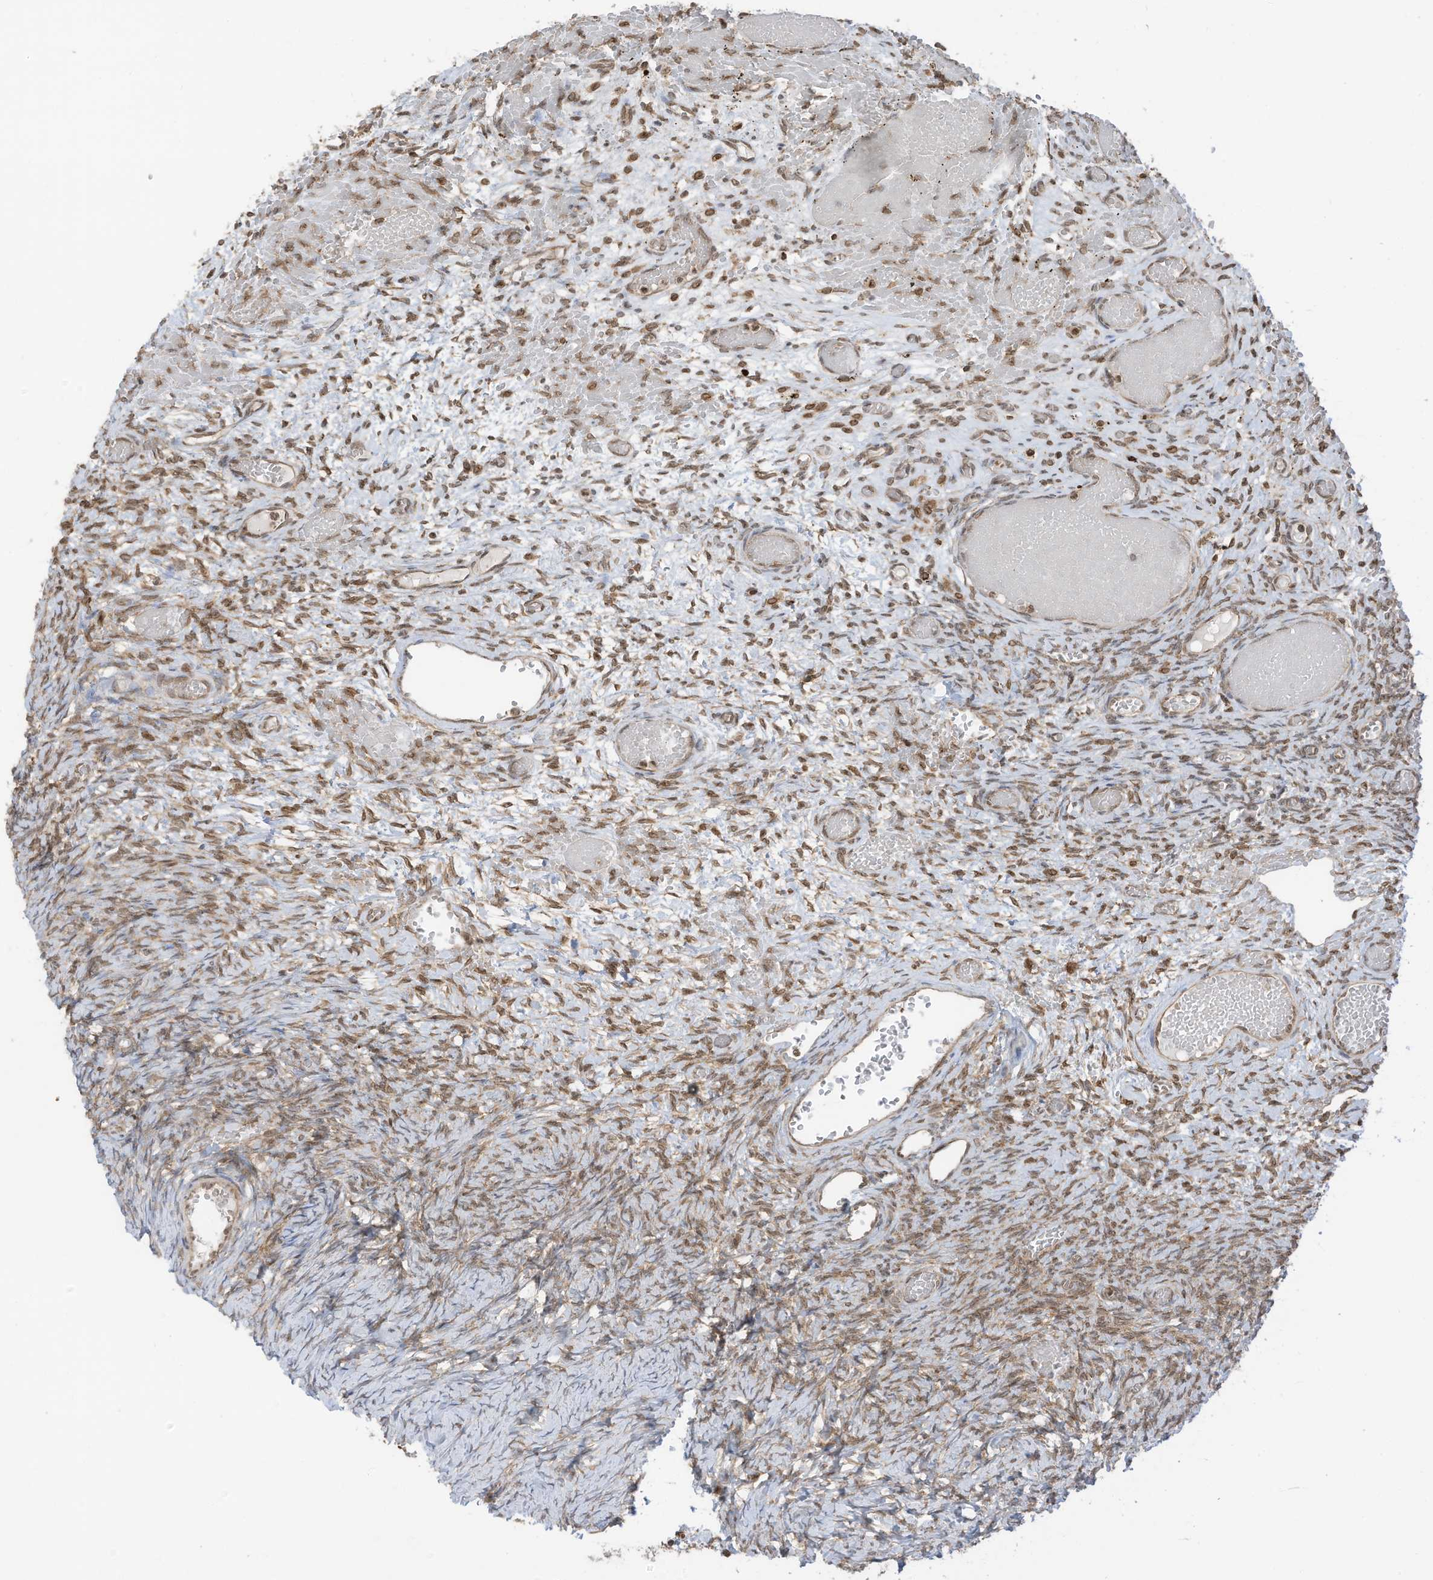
{"staining": {"intensity": "moderate", "quantity": "25%-75%", "location": "nuclear"}, "tissue": "ovary", "cell_type": "Ovarian stroma cells", "image_type": "normal", "snomed": [{"axis": "morphology", "description": "Adenocarcinoma, NOS"}, {"axis": "topography", "description": "Endometrium"}], "caption": "A photomicrograph showing moderate nuclear positivity in about 25%-75% of ovarian stroma cells in normal ovary, as visualized by brown immunohistochemical staining.", "gene": "KPNB1", "patient": {"sex": "female", "age": 32}}